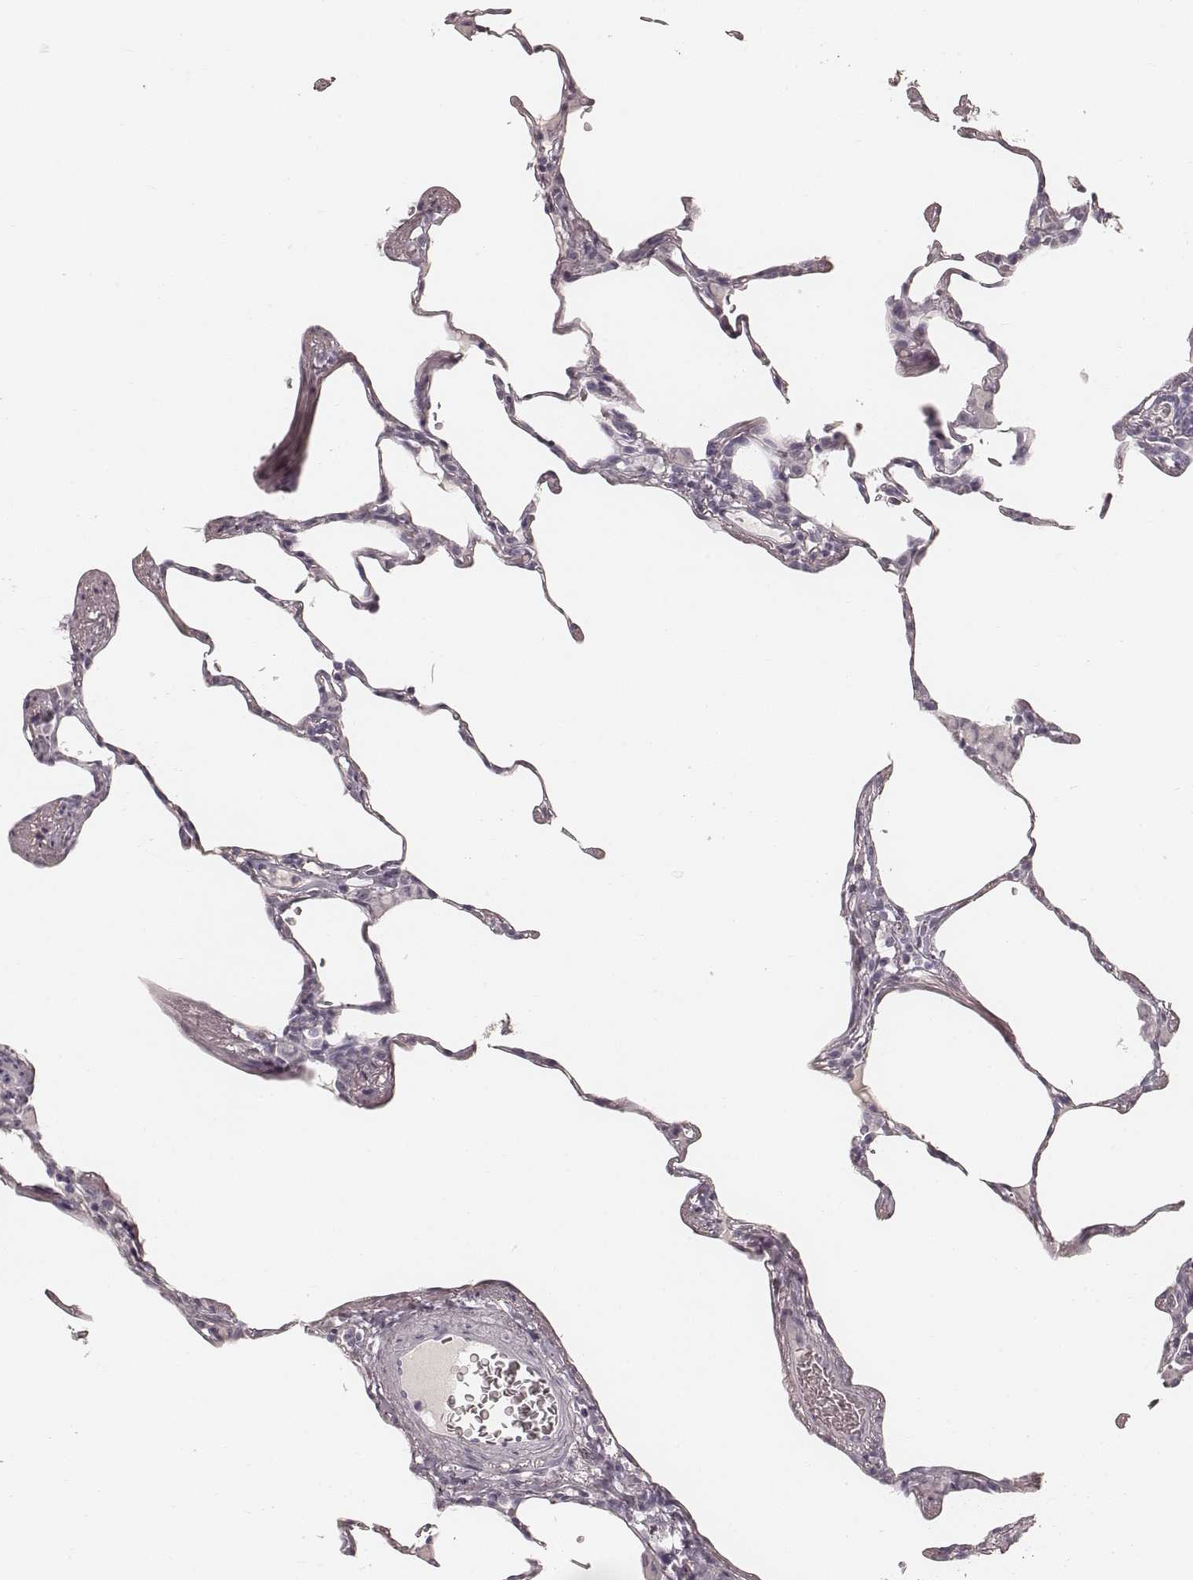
{"staining": {"intensity": "negative", "quantity": "none", "location": "none"}, "tissue": "lung", "cell_type": "Alveolar cells", "image_type": "normal", "snomed": [{"axis": "morphology", "description": "Normal tissue, NOS"}, {"axis": "topography", "description": "Lung"}], "caption": "A photomicrograph of human lung is negative for staining in alveolar cells. Nuclei are stained in blue.", "gene": "KRT26", "patient": {"sex": "female", "age": 57}}